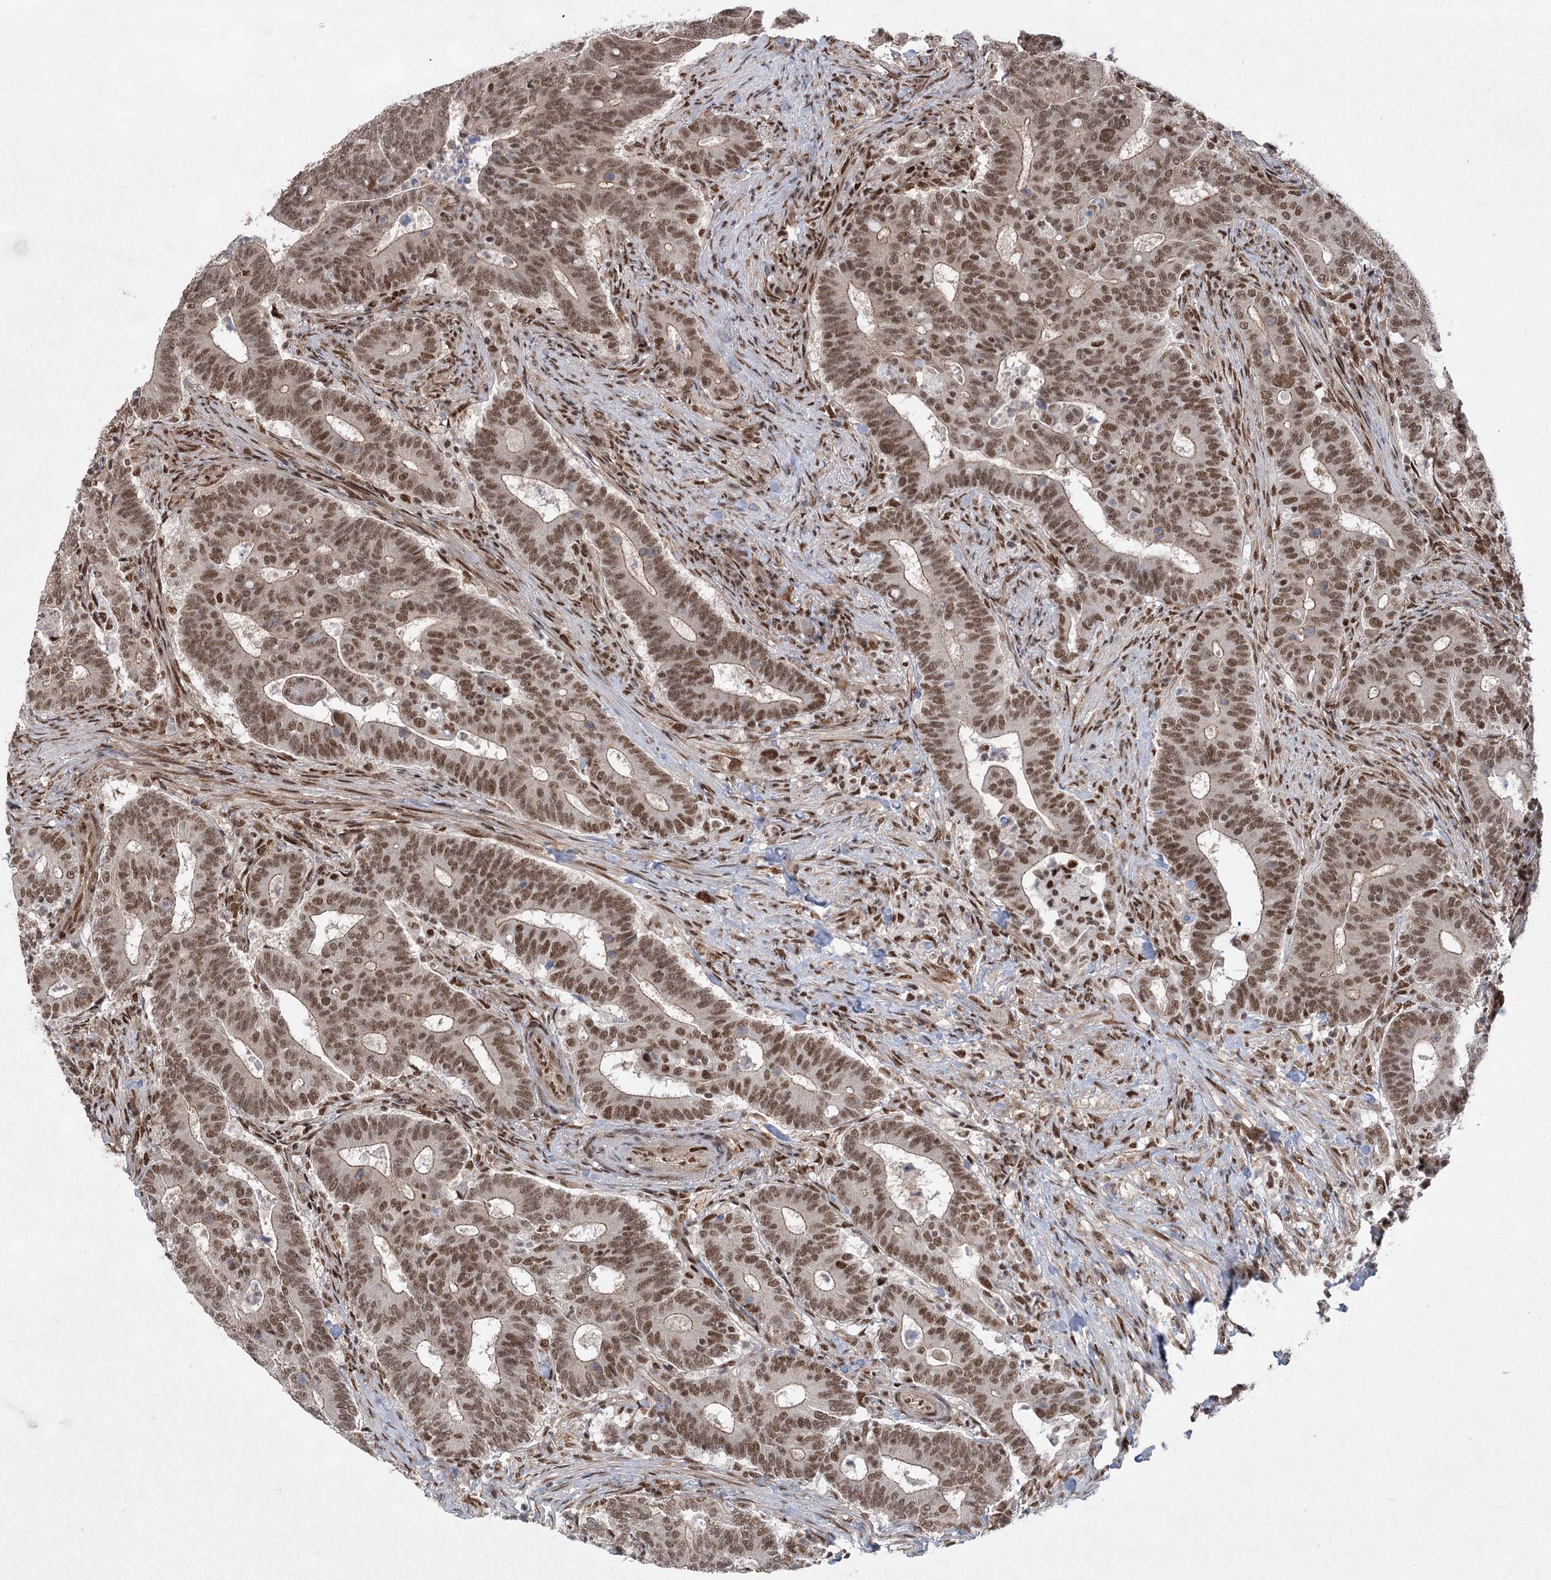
{"staining": {"intensity": "moderate", "quantity": ">75%", "location": "cytoplasmic/membranous,nuclear"}, "tissue": "colorectal cancer", "cell_type": "Tumor cells", "image_type": "cancer", "snomed": [{"axis": "morphology", "description": "Adenocarcinoma, NOS"}, {"axis": "topography", "description": "Colon"}], "caption": "Tumor cells show medium levels of moderate cytoplasmic/membranous and nuclear staining in approximately >75% of cells in colorectal adenocarcinoma. The staining was performed using DAB, with brown indicating positive protein expression. Nuclei are stained blue with hematoxylin.", "gene": "ZCCHC8", "patient": {"sex": "female", "age": 66}}